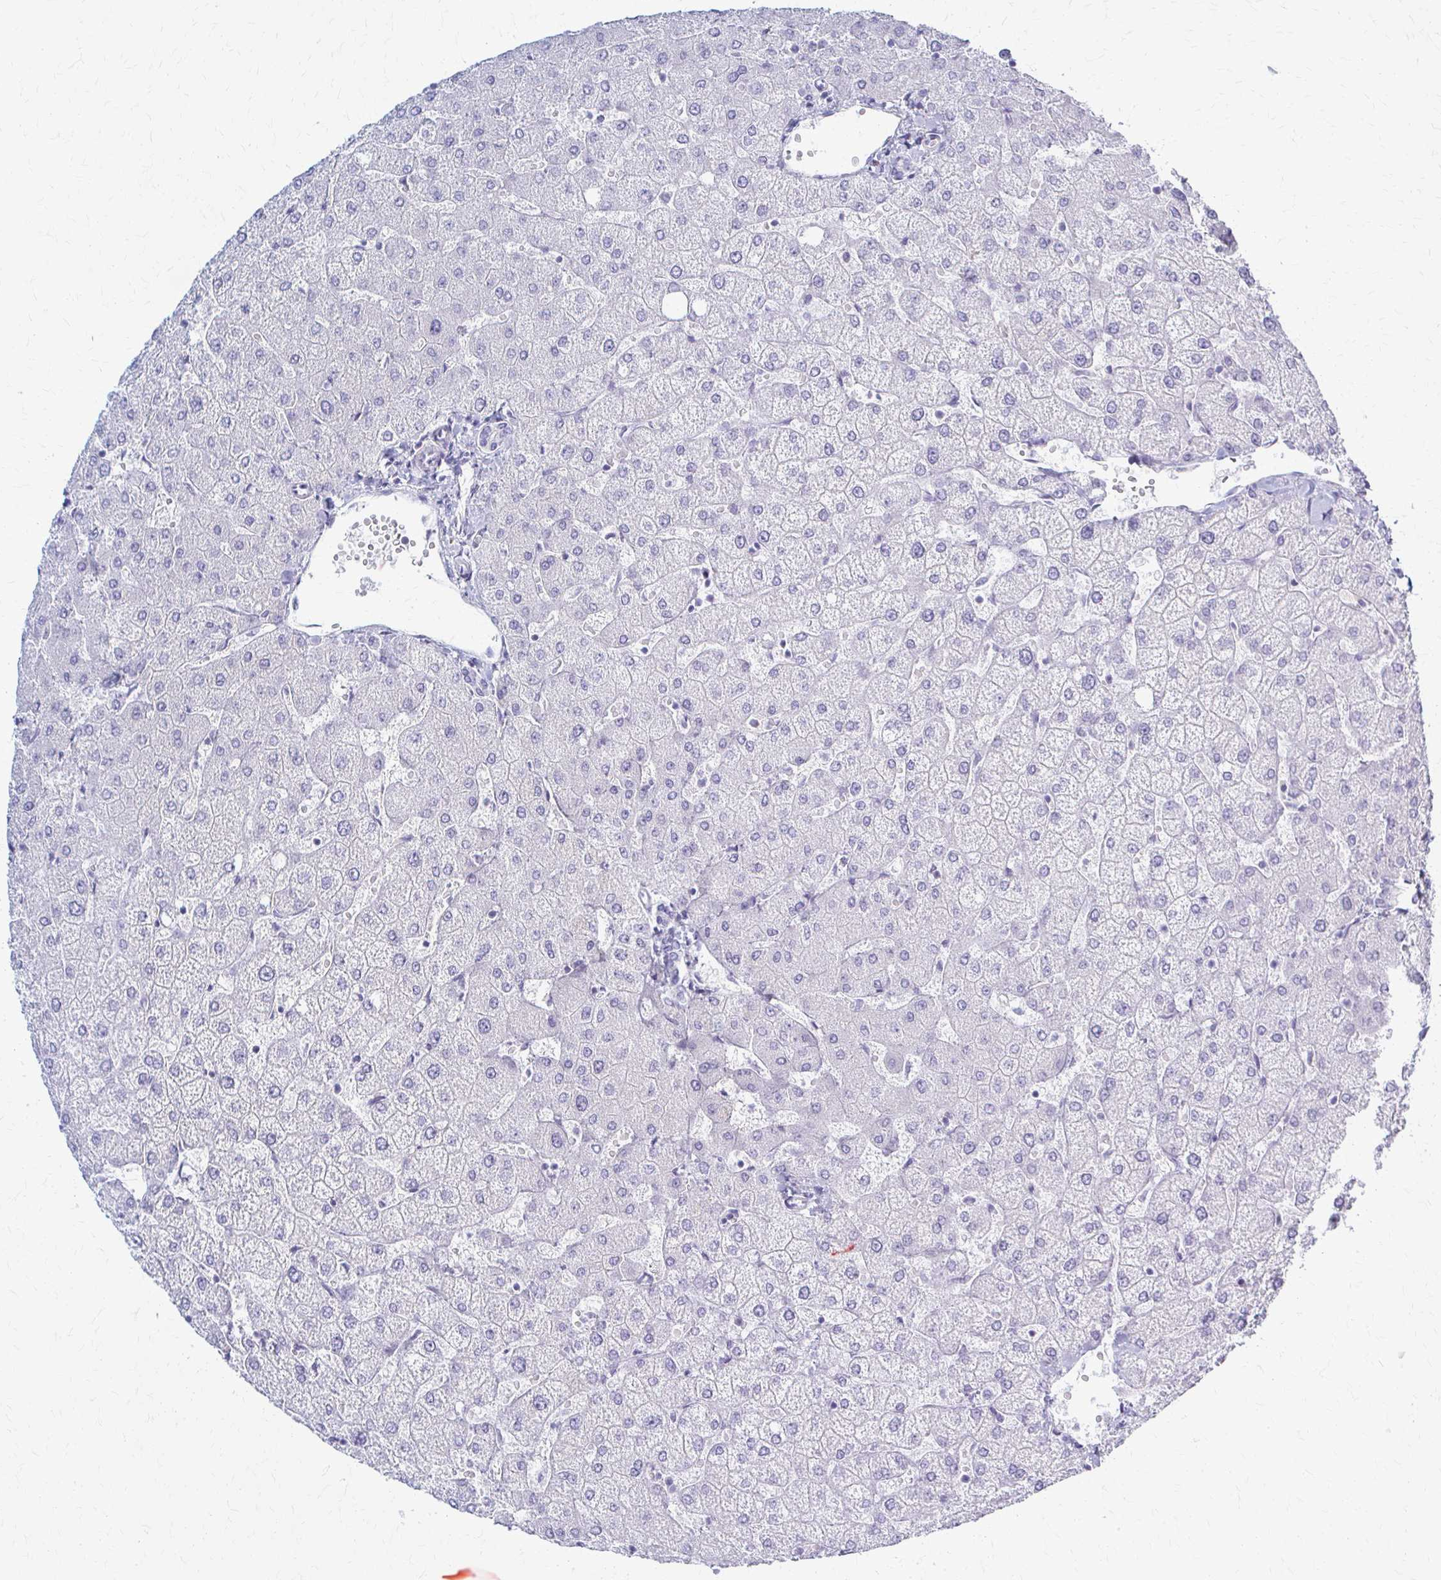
{"staining": {"intensity": "negative", "quantity": "none", "location": "none"}, "tissue": "liver", "cell_type": "Cholangiocytes", "image_type": "normal", "snomed": [{"axis": "morphology", "description": "Normal tissue, NOS"}, {"axis": "topography", "description": "Liver"}], "caption": "This is an IHC image of benign human liver. There is no expression in cholangiocytes.", "gene": "PRKRA", "patient": {"sex": "female", "age": 54}}